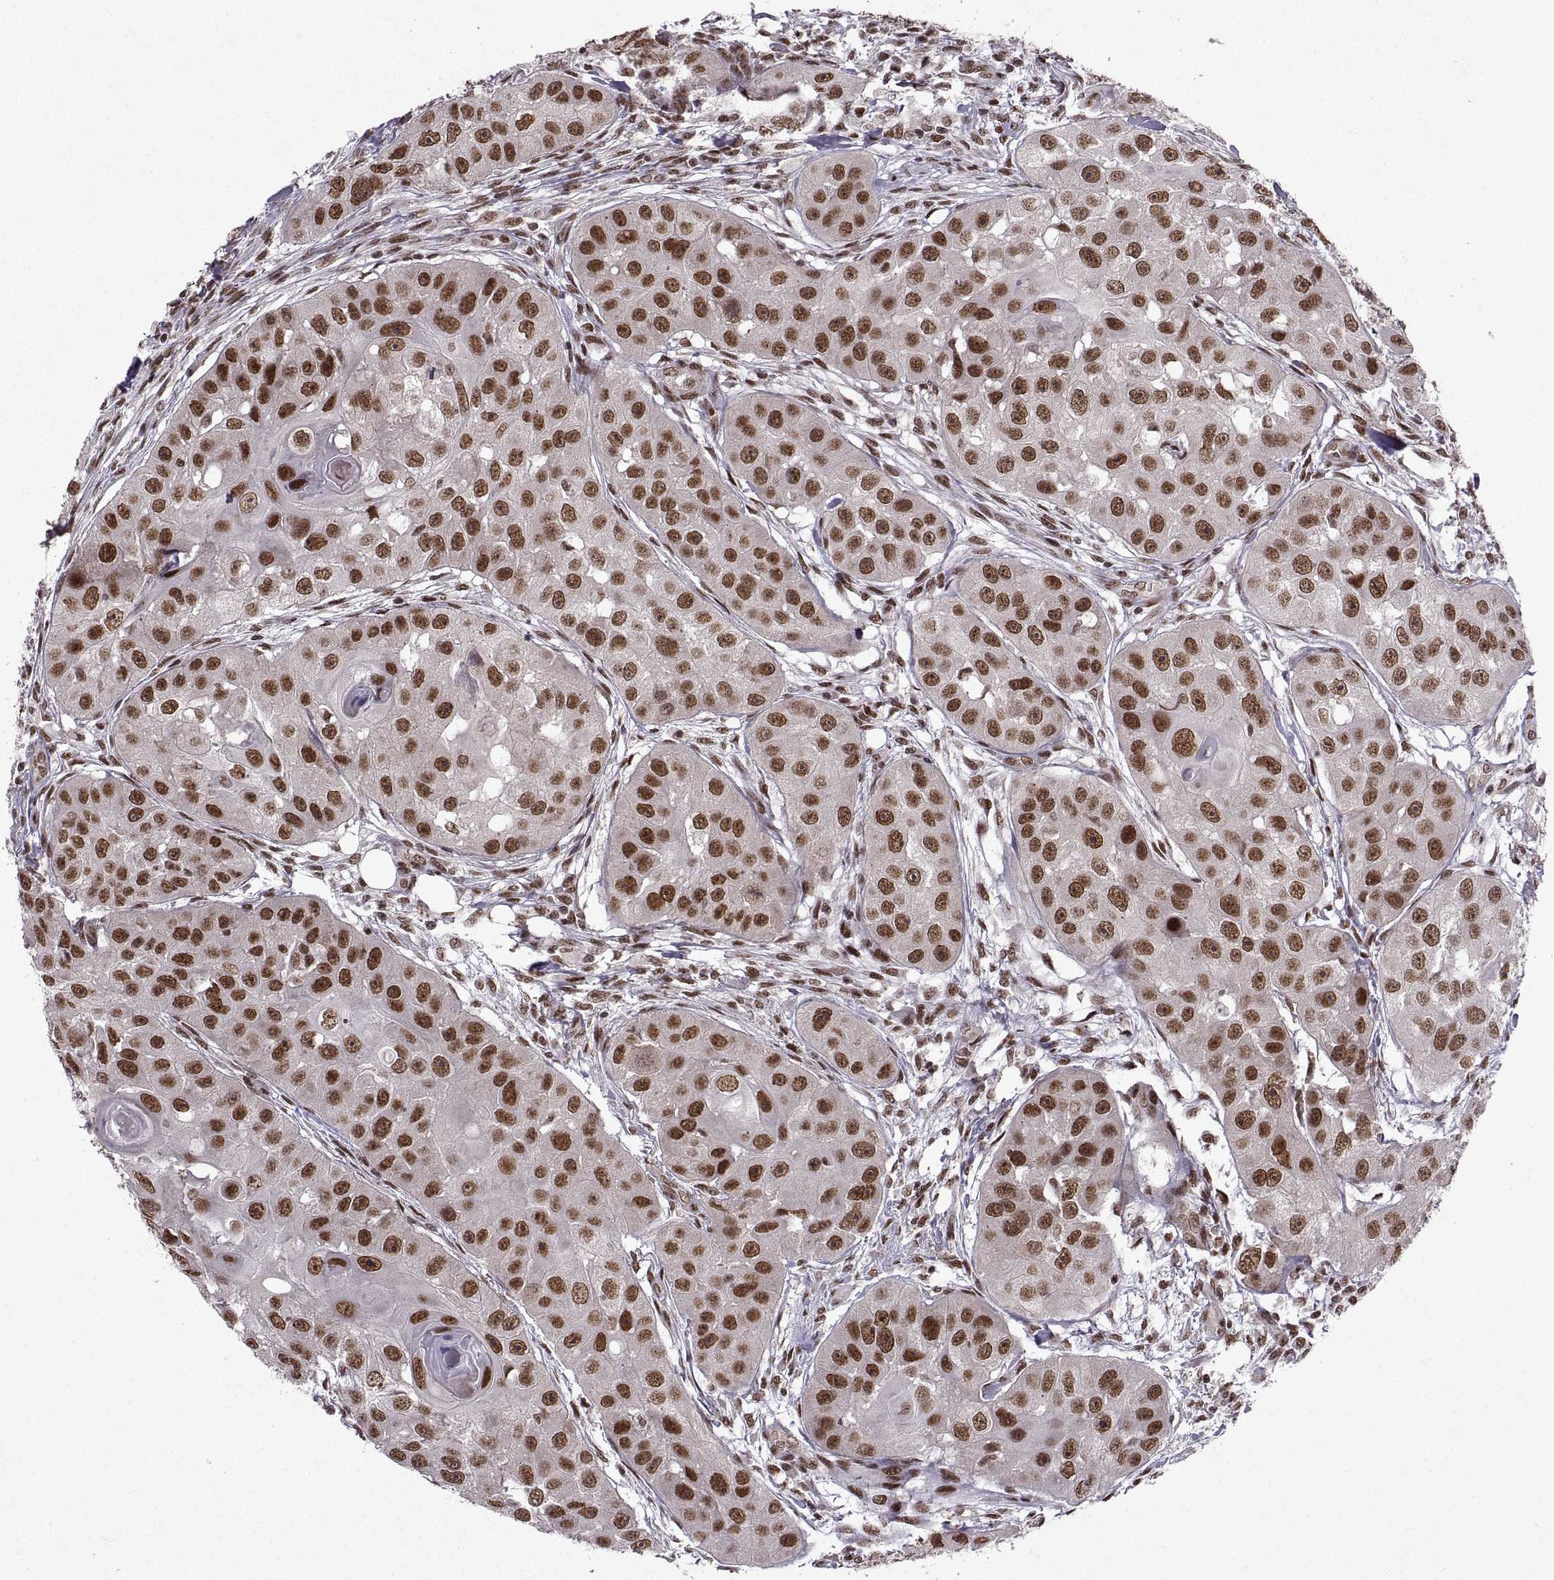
{"staining": {"intensity": "strong", "quantity": ">75%", "location": "nuclear"}, "tissue": "head and neck cancer", "cell_type": "Tumor cells", "image_type": "cancer", "snomed": [{"axis": "morphology", "description": "Squamous cell carcinoma, NOS"}, {"axis": "topography", "description": "Head-Neck"}], "caption": "Immunohistochemical staining of human head and neck squamous cell carcinoma shows high levels of strong nuclear protein staining in about >75% of tumor cells.", "gene": "MT1E", "patient": {"sex": "male", "age": 51}}